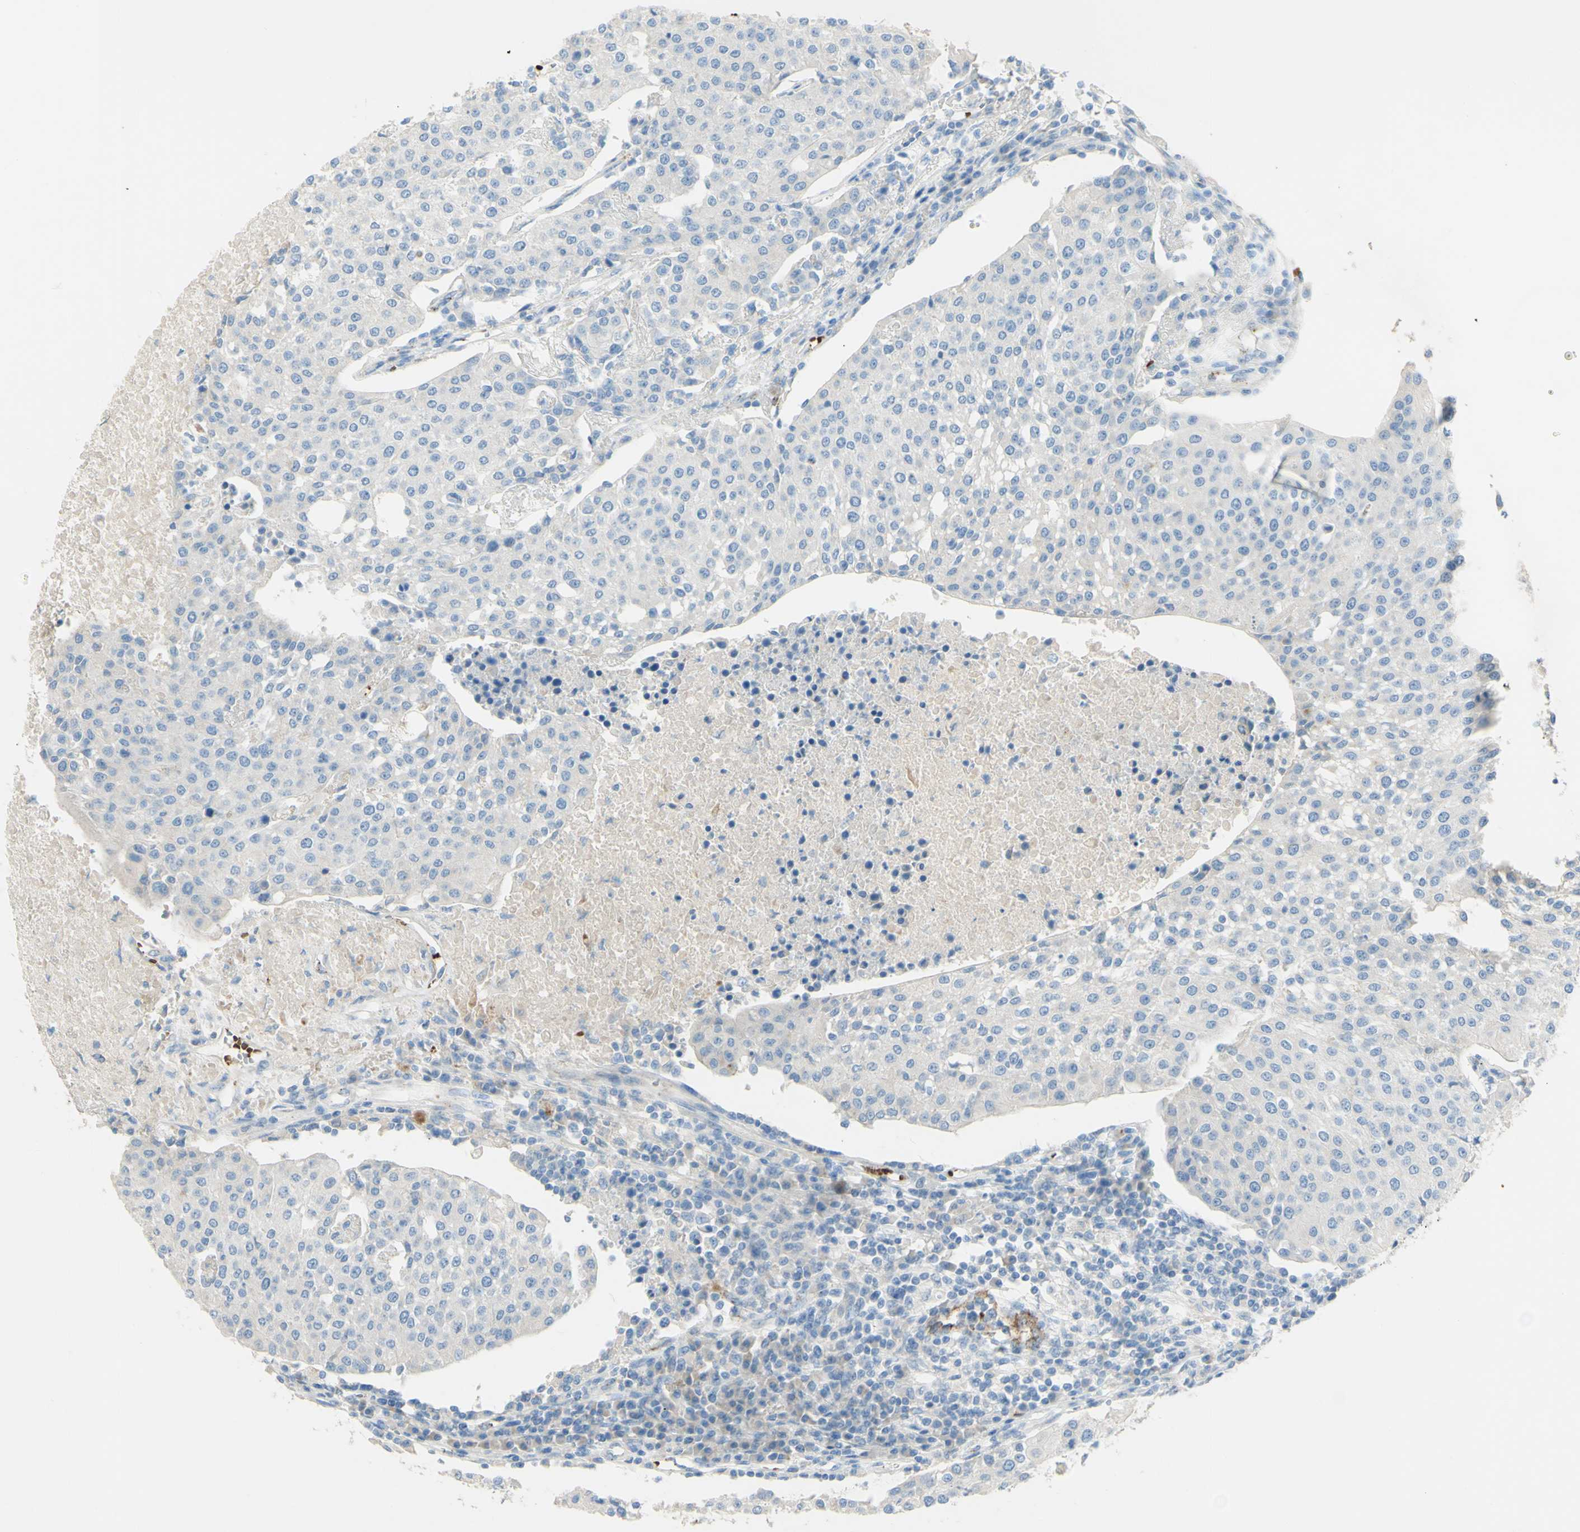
{"staining": {"intensity": "negative", "quantity": "none", "location": "none"}, "tissue": "urothelial cancer", "cell_type": "Tumor cells", "image_type": "cancer", "snomed": [{"axis": "morphology", "description": "Urothelial carcinoma, High grade"}, {"axis": "topography", "description": "Urinary bladder"}], "caption": "Human urothelial cancer stained for a protein using IHC exhibits no staining in tumor cells.", "gene": "GAN", "patient": {"sex": "female", "age": 85}}